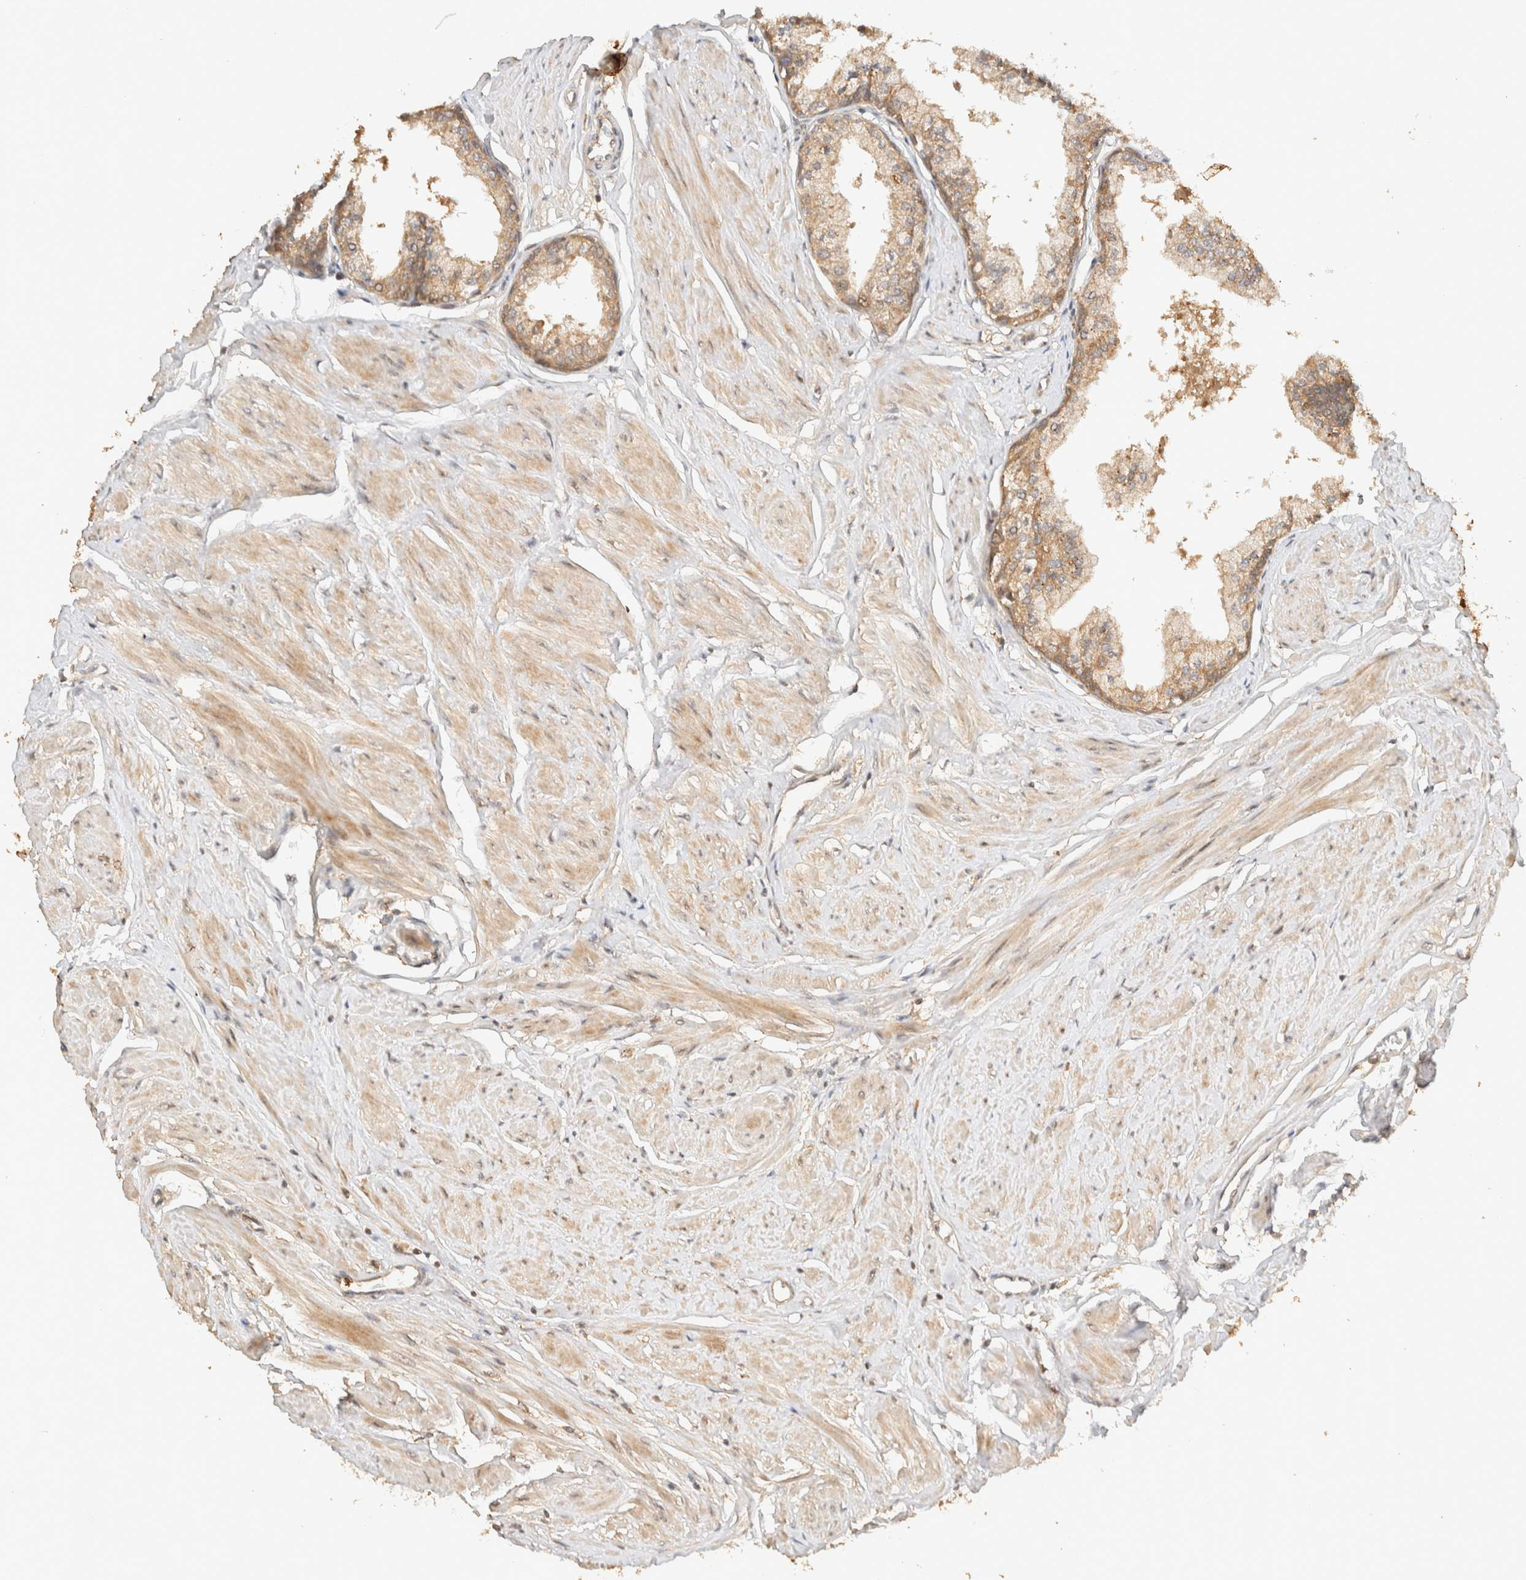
{"staining": {"intensity": "moderate", "quantity": ">75%", "location": "cytoplasmic/membranous"}, "tissue": "seminal vesicle", "cell_type": "Glandular cells", "image_type": "normal", "snomed": [{"axis": "morphology", "description": "Normal tissue, NOS"}, {"axis": "topography", "description": "Prostate"}, {"axis": "topography", "description": "Seminal veicle"}], "caption": "Immunohistochemical staining of unremarkable seminal vesicle exhibits moderate cytoplasmic/membranous protein positivity in approximately >75% of glandular cells.", "gene": "ZBTB34", "patient": {"sex": "male", "age": 60}}